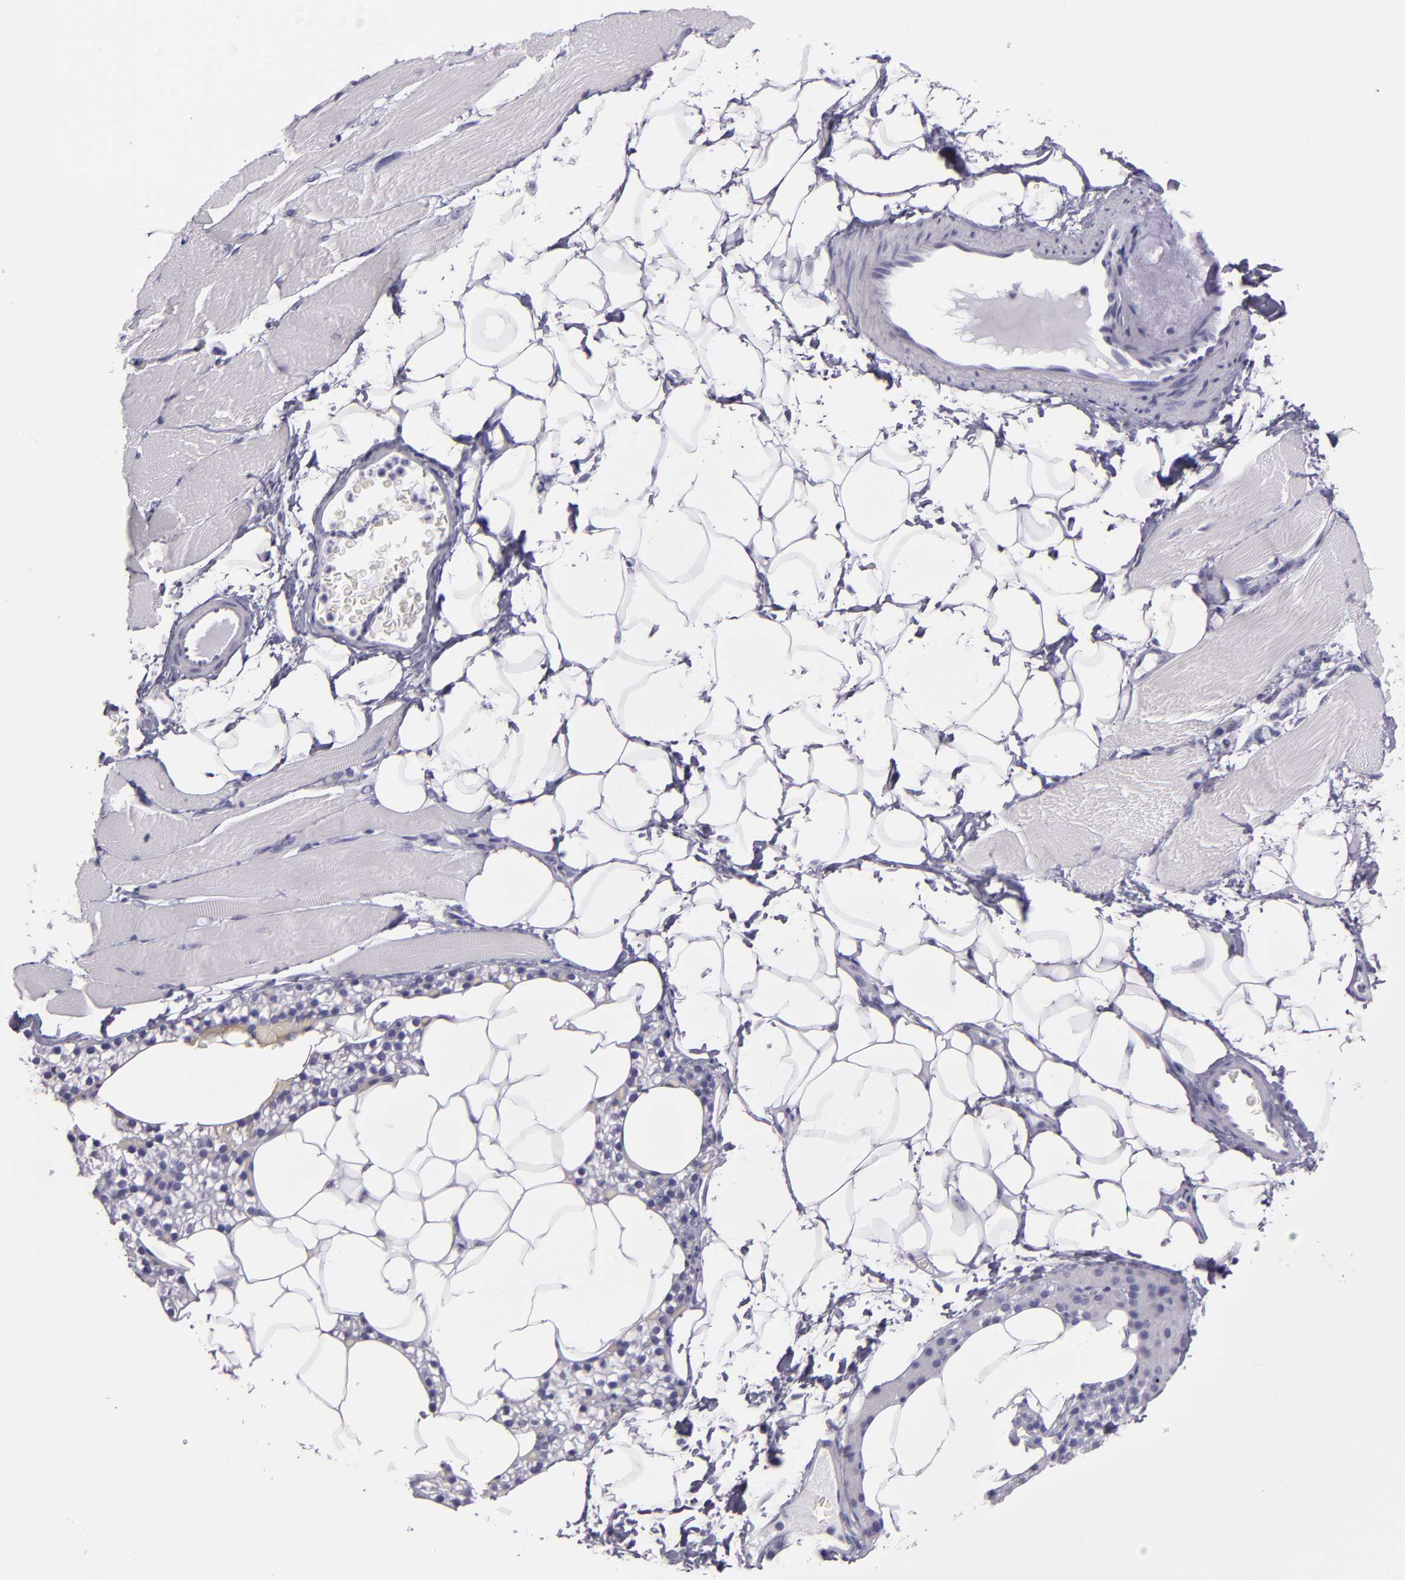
{"staining": {"intensity": "negative", "quantity": "none", "location": "none"}, "tissue": "skeletal muscle", "cell_type": "Myocytes", "image_type": "normal", "snomed": [{"axis": "morphology", "description": "Normal tissue, NOS"}, {"axis": "topography", "description": "Skeletal muscle"}, {"axis": "topography", "description": "Parathyroid gland"}], "caption": "IHC micrograph of unremarkable skeletal muscle: skeletal muscle stained with DAB shows no significant protein positivity in myocytes.", "gene": "CR2", "patient": {"sex": "female", "age": 37}}